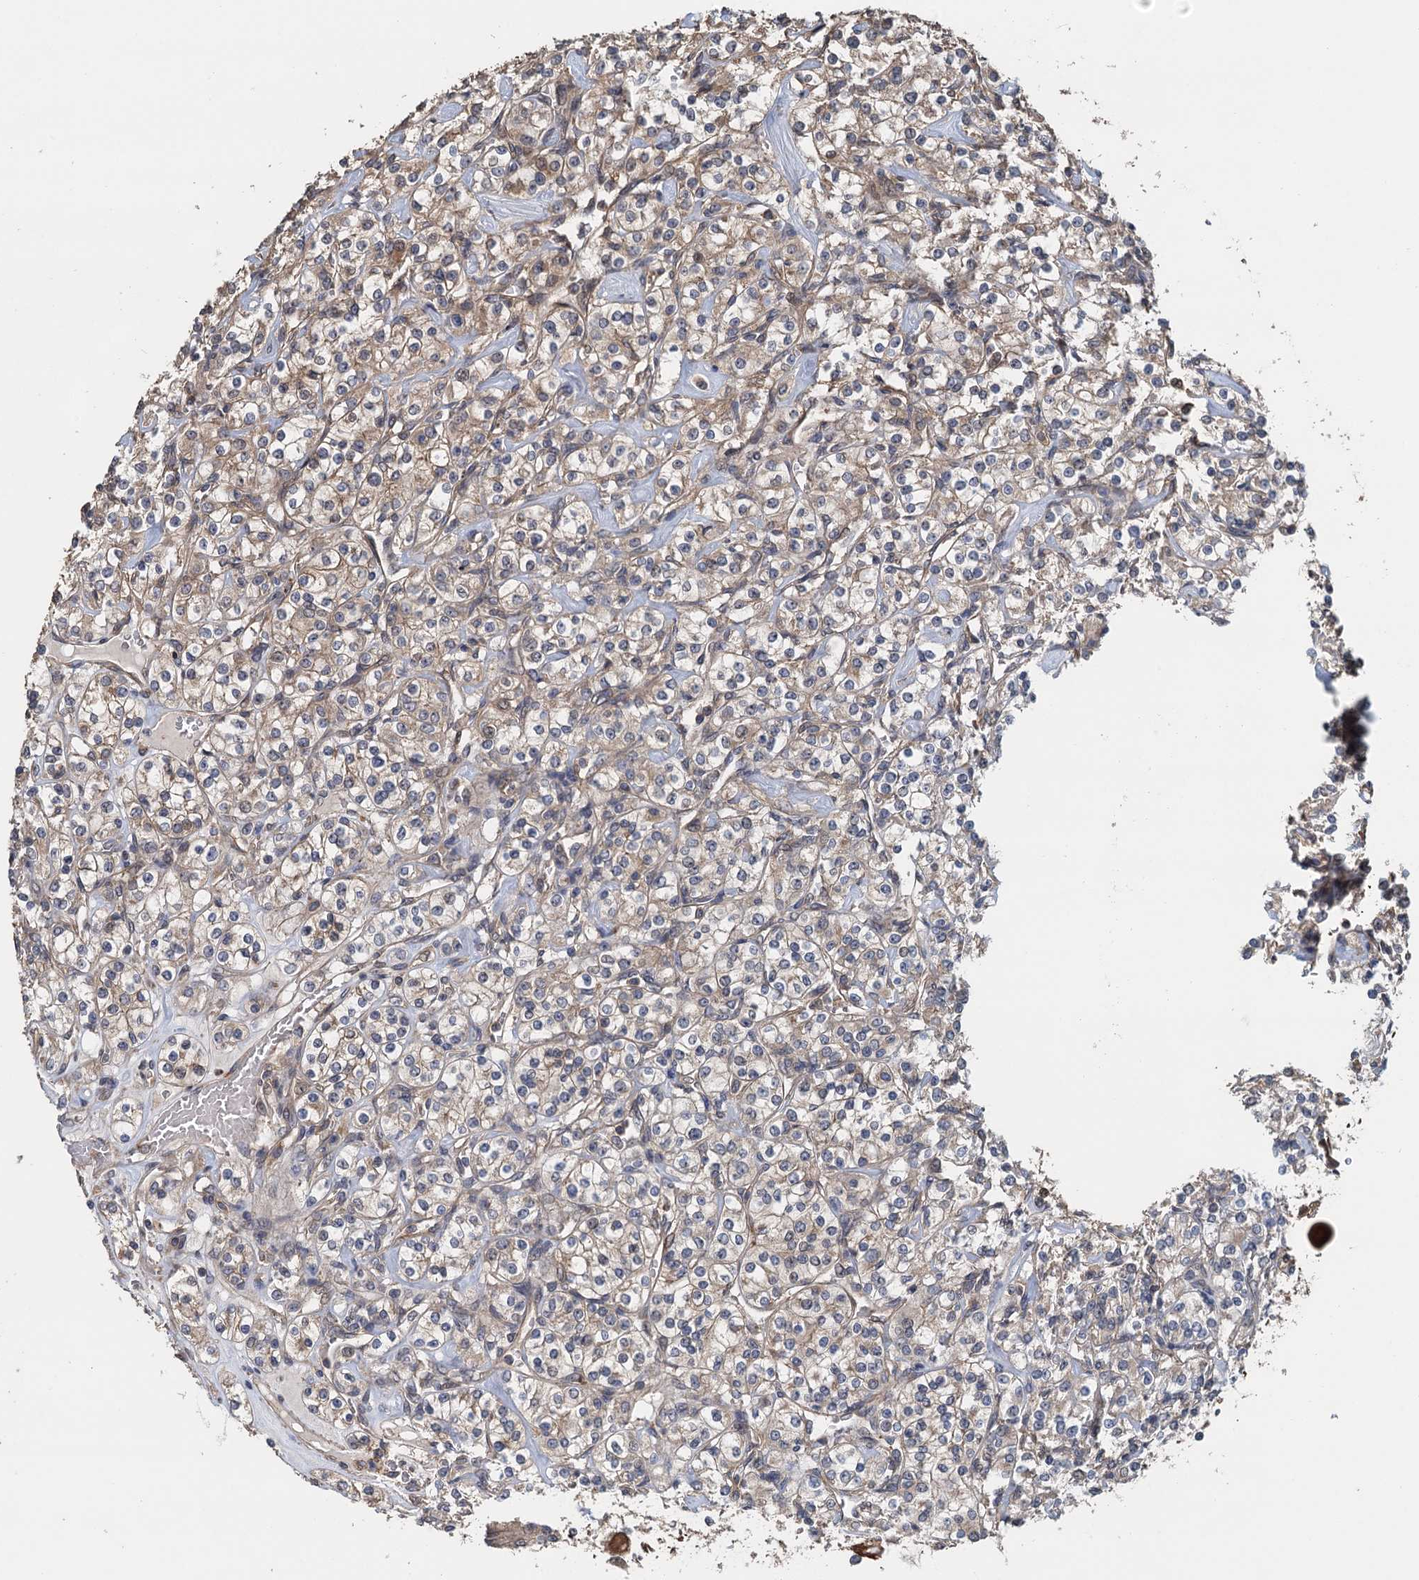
{"staining": {"intensity": "weak", "quantity": "<25%", "location": "cytoplasmic/membranous"}, "tissue": "renal cancer", "cell_type": "Tumor cells", "image_type": "cancer", "snomed": [{"axis": "morphology", "description": "Adenocarcinoma, NOS"}, {"axis": "topography", "description": "Kidney"}], "caption": "The micrograph exhibits no staining of tumor cells in renal adenocarcinoma.", "gene": "MEAK7", "patient": {"sex": "male", "age": 77}}